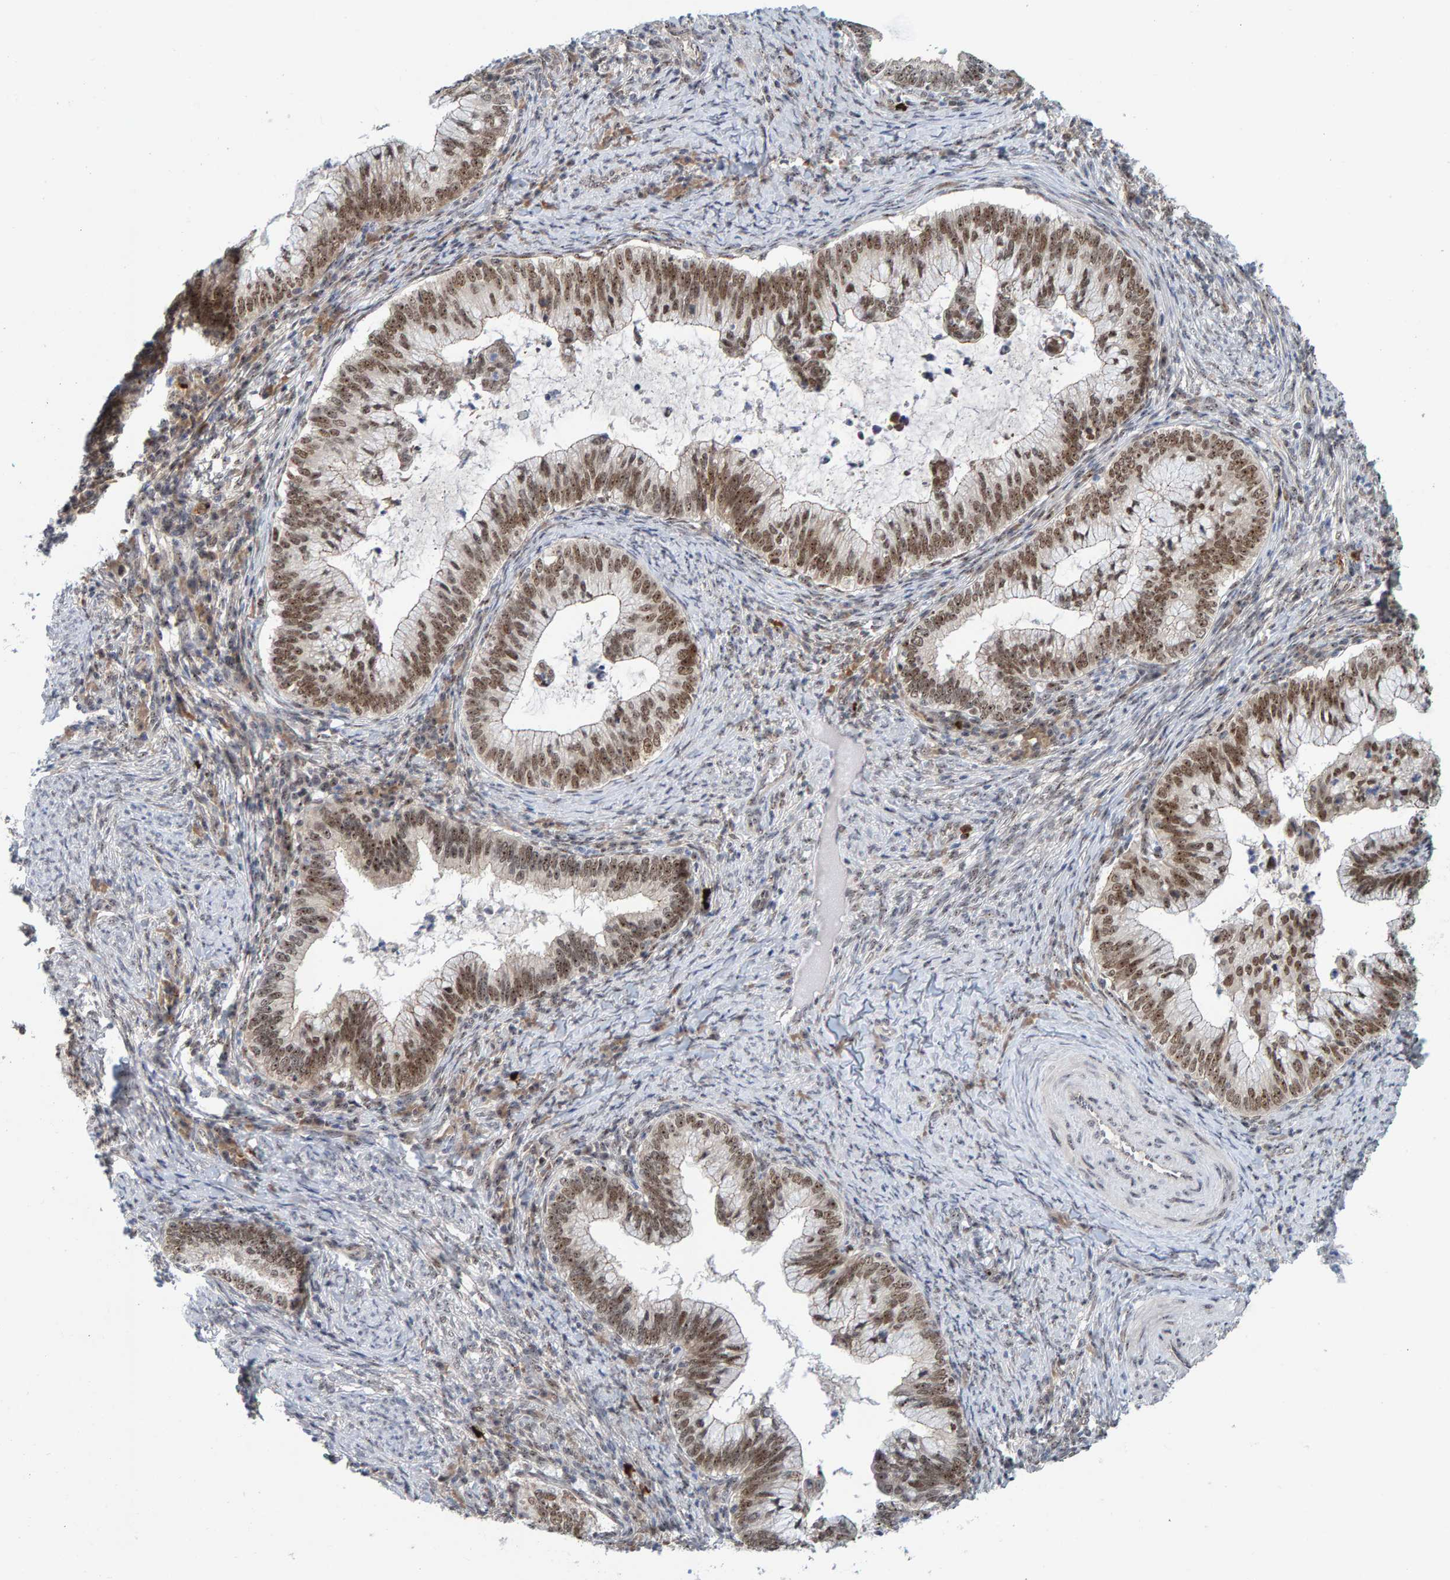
{"staining": {"intensity": "moderate", "quantity": ">75%", "location": "nuclear"}, "tissue": "cervical cancer", "cell_type": "Tumor cells", "image_type": "cancer", "snomed": [{"axis": "morphology", "description": "Adenocarcinoma, NOS"}, {"axis": "topography", "description": "Cervix"}], "caption": "Protein expression analysis of human cervical cancer (adenocarcinoma) reveals moderate nuclear staining in approximately >75% of tumor cells.", "gene": "POLR1E", "patient": {"sex": "female", "age": 36}}